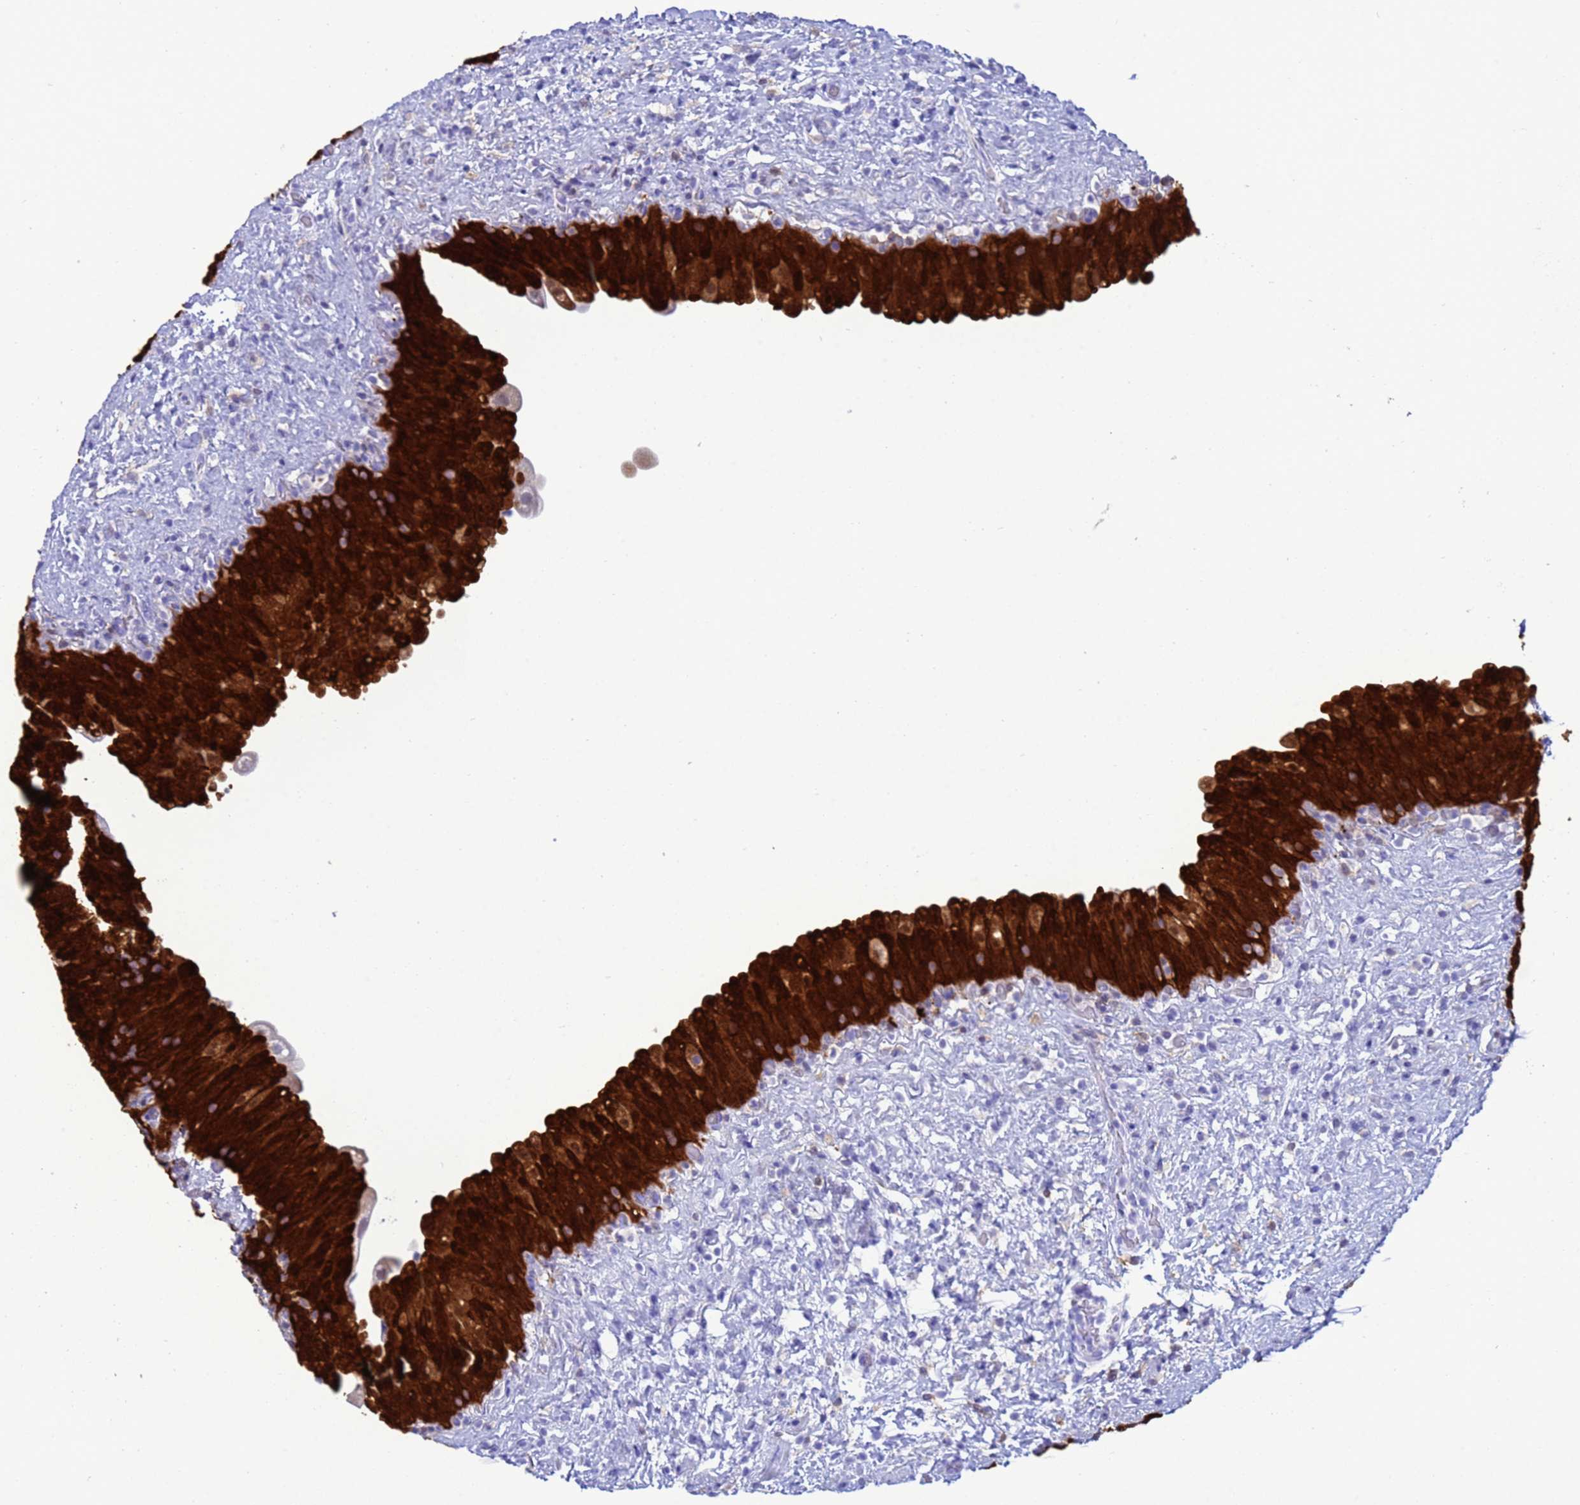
{"staining": {"intensity": "strong", "quantity": ">75%", "location": "cytoplasmic/membranous,nuclear"}, "tissue": "urinary bladder", "cell_type": "Urothelial cells", "image_type": "normal", "snomed": [{"axis": "morphology", "description": "Normal tissue, NOS"}, {"axis": "topography", "description": "Urinary bladder"}], "caption": "IHC image of unremarkable urinary bladder: urinary bladder stained using immunohistochemistry (IHC) exhibits high levels of strong protein expression localized specifically in the cytoplasmic/membranous,nuclear of urothelial cells, appearing as a cytoplasmic/membranous,nuclear brown color.", "gene": "AKR1C2", "patient": {"sex": "female", "age": 27}}